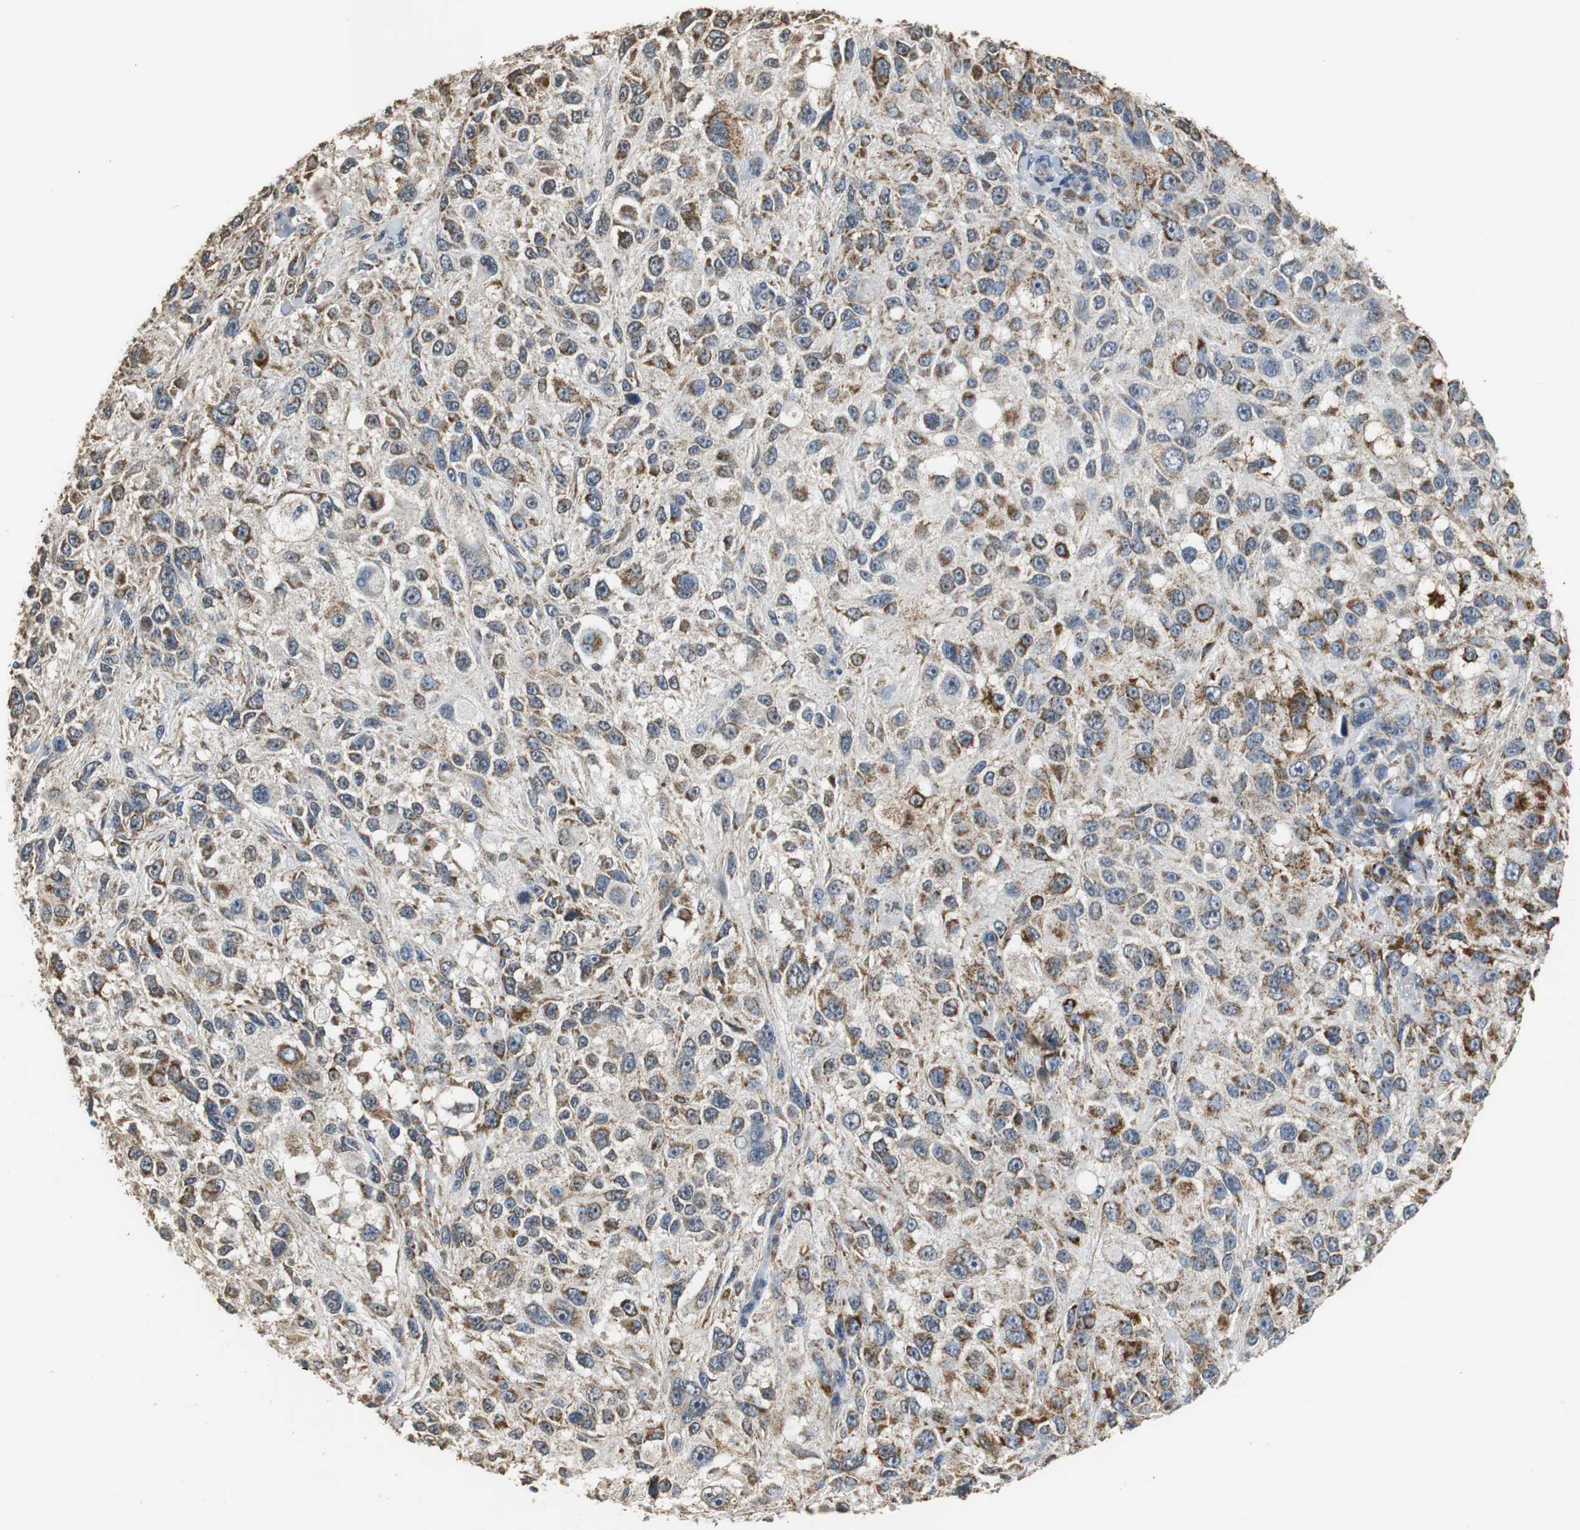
{"staining": {"intensity": "weak", "quantity": "25%-75%", "location": "cytoplasmic/membranous"}, "tissue": "melanoma", "cell_type": "Tumor cells", "image_type": "cancer", "snomed": [{"axis": "morphology", "description": "Necrosis, NOS"}, {"axis": "morphology", "description": "Malignant melanoma, NOS"}, {"axis": "topography", "description": "Skin"}], "caption": "Immunohistochemical staining of melanoma shows weak cytoplasmic/membranous protein positivity in approximately 25%-75% of tumor cells.", "gene": "NNT", "patient": {"sex": "female", "age": 87}}